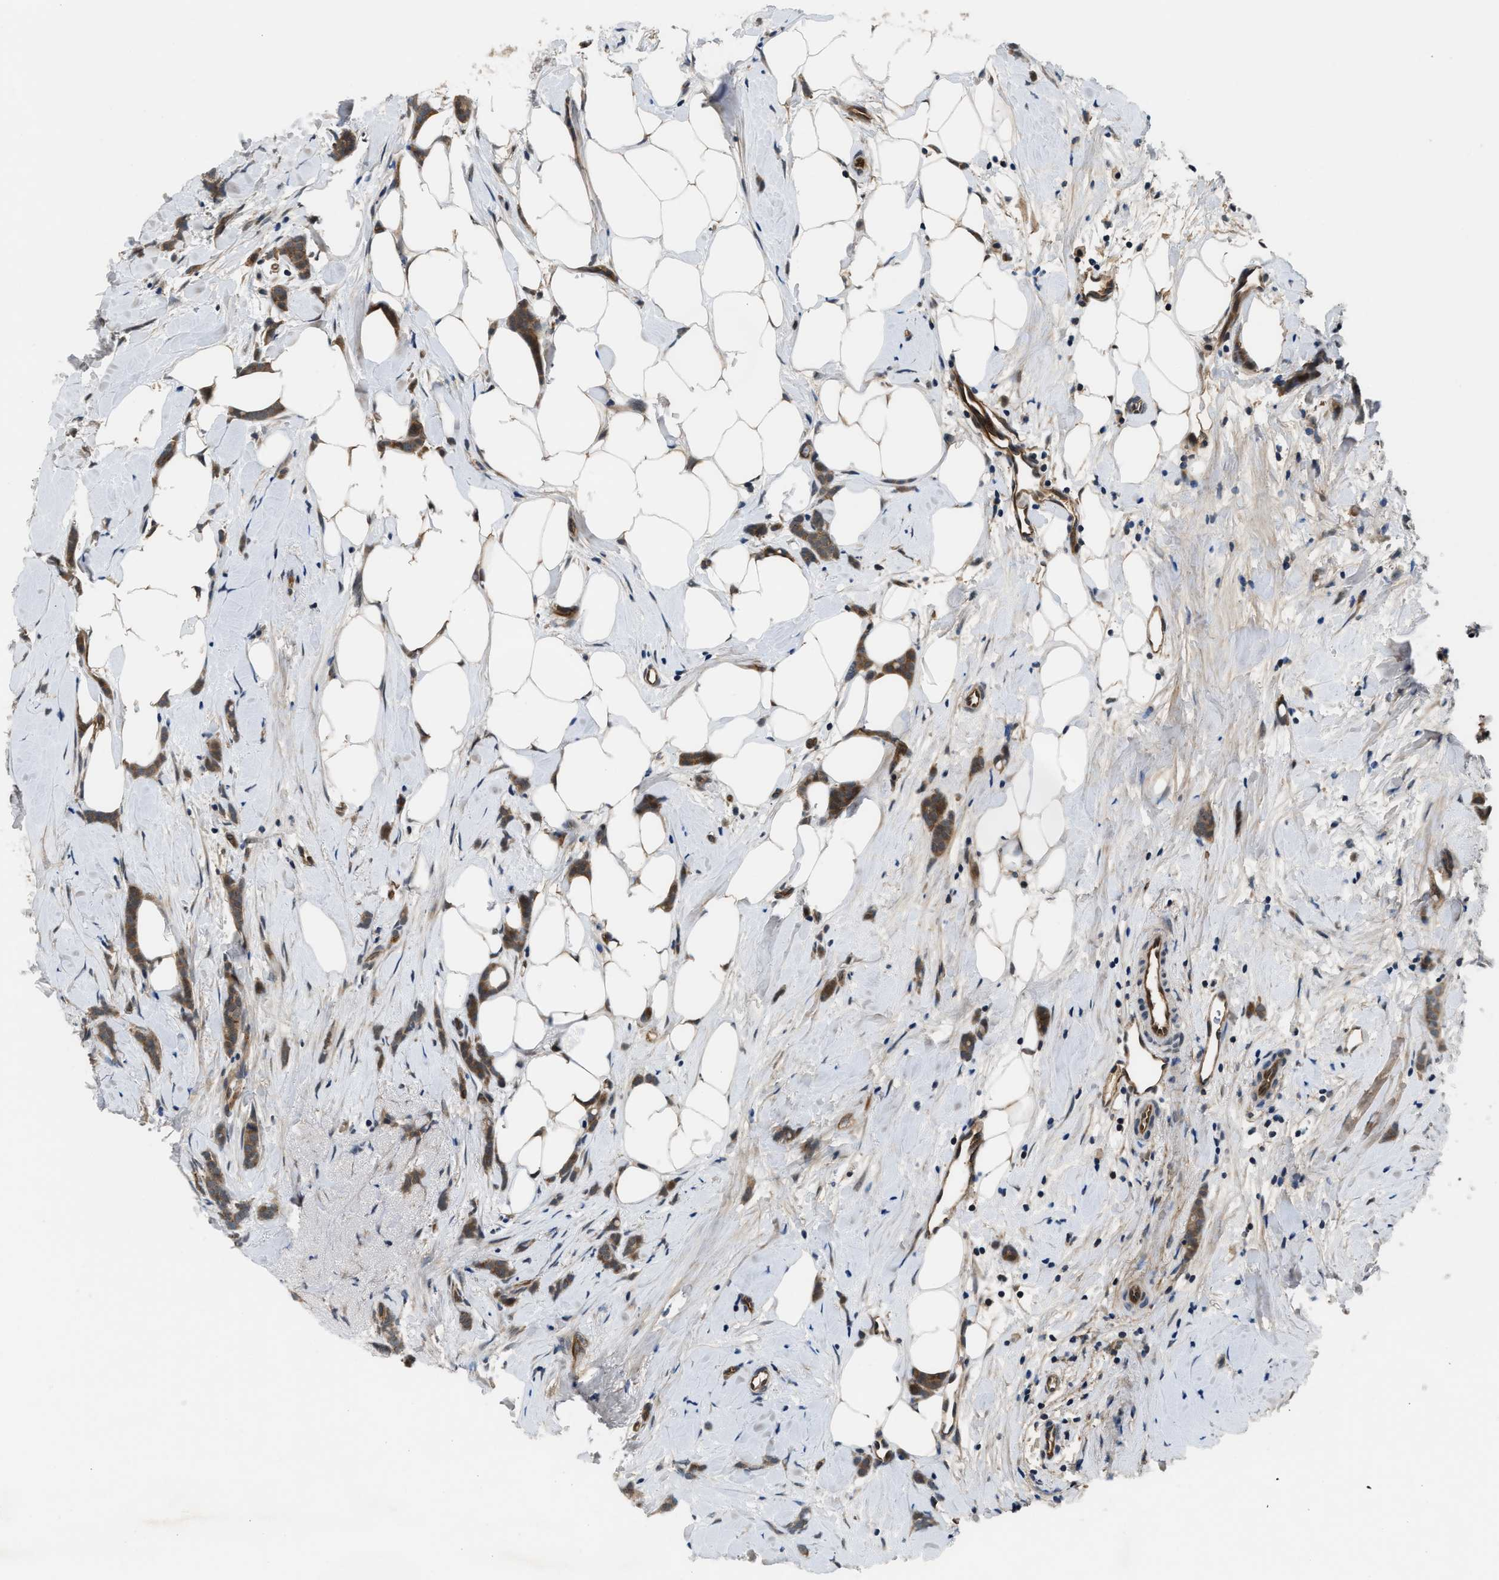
{"staining": {"intensity": "moderate", "quantity": ">75%", "location": "cytoplasmic/membranous"}, "tissue": "breast cancer", "cell_type": "Tumor cells", "image_type": "cancer", "snomed": [{"axis": "morphology", "description": "Lobular carcinoma, in situ"}, {"axis": "morphology", "description": "Lobular carcinoma"}, {"axis": "topography", "description": "Breast"}], "caption": "A brown stain shows moderate cytoplasmic/membranous staining of a protein in lobular carcinoma in situ (breast) tumor cells. (Brightfield microscopy of DAB IHC at high magnification).", "gene": "COPS2", "patient": {"sex": "female", "age": 41}}